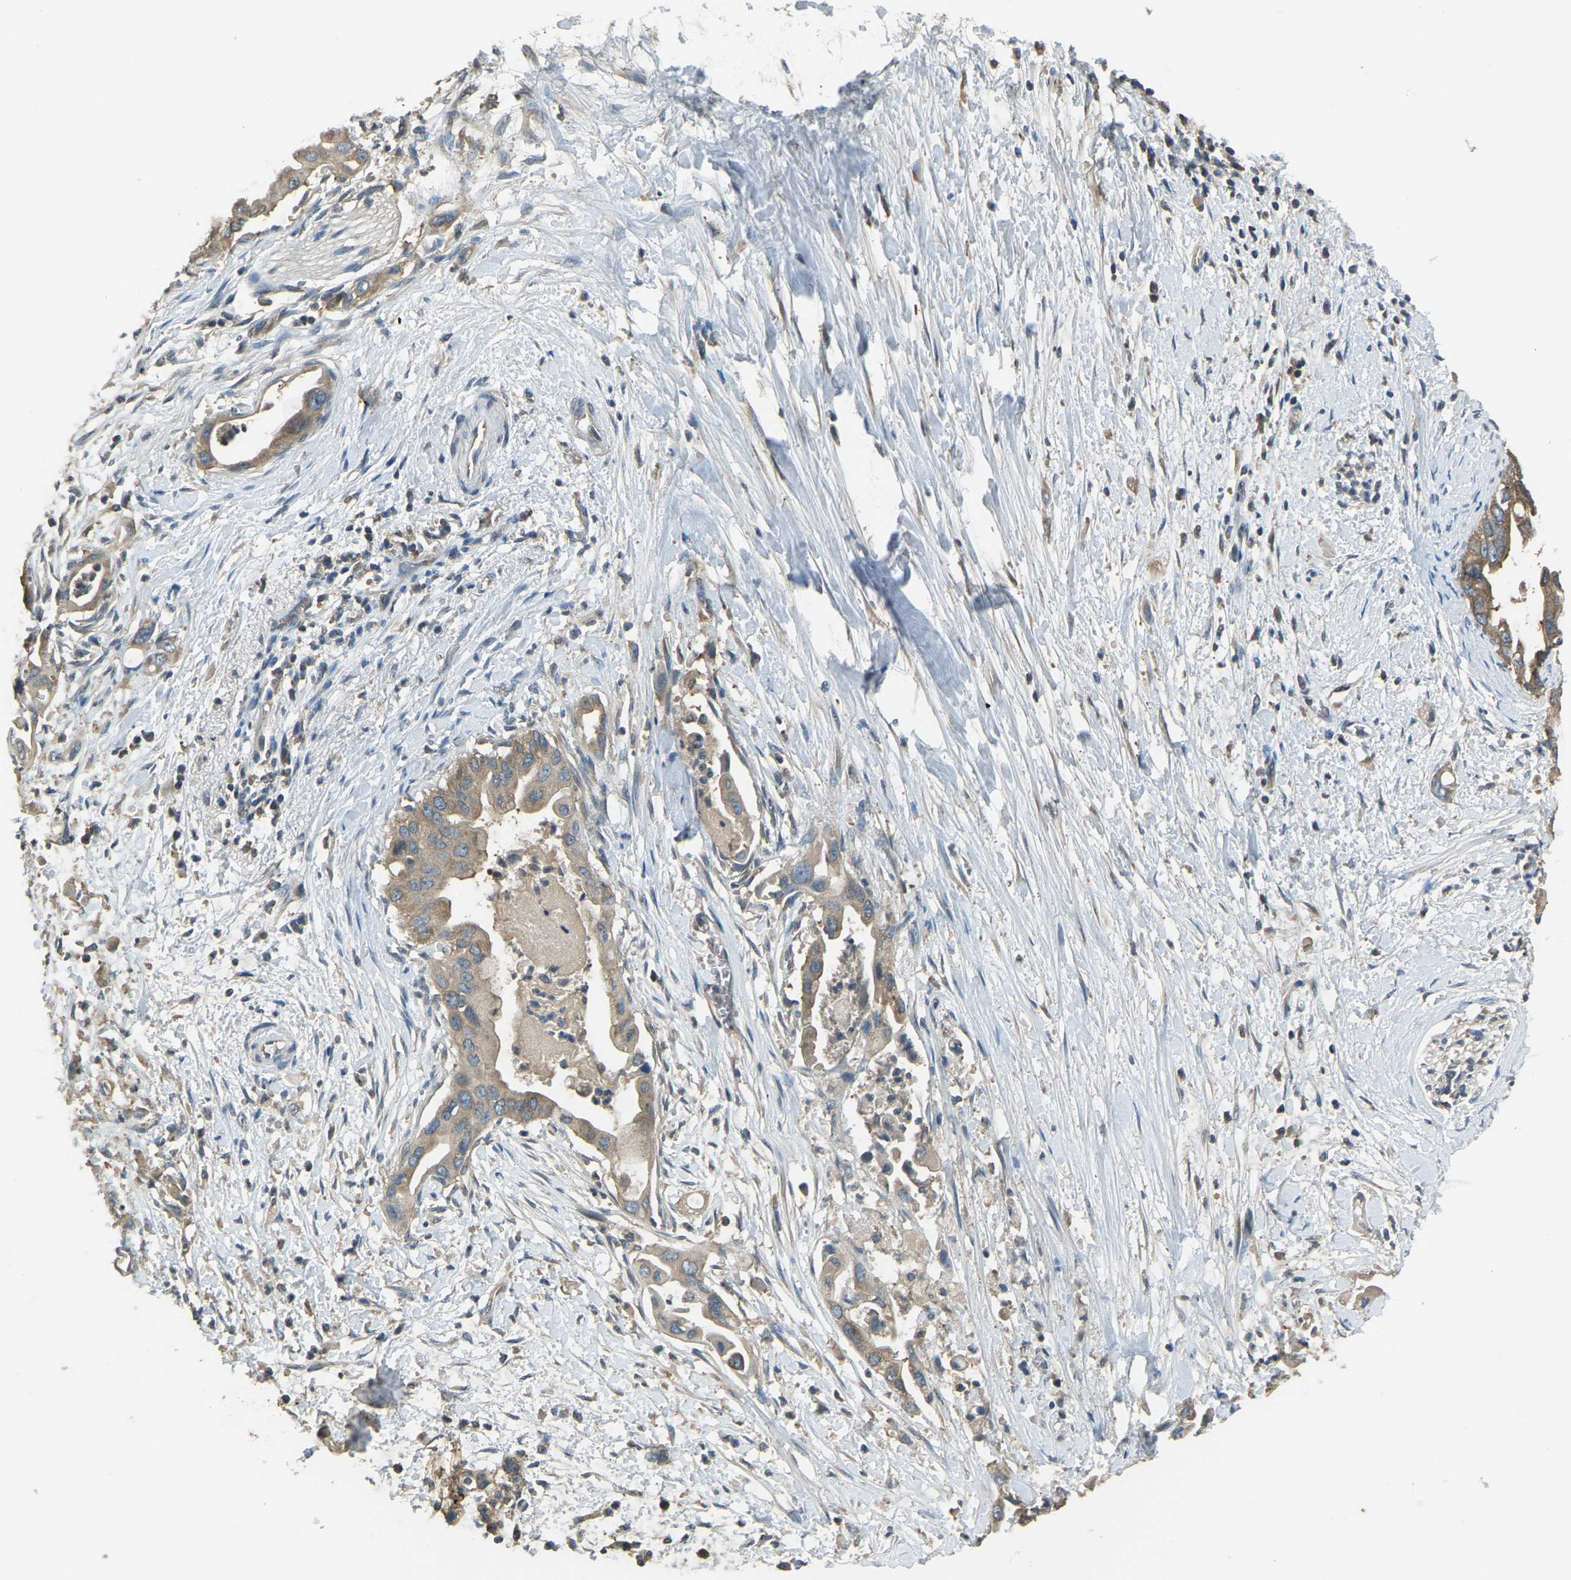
{"staining": {"intensity": "moderate", "quantity": ">75%", "location": "cytoplasmic/membranous"}, "tissue": "pancreatic cancer", "cell_type": "Tumor cells", "image_type": "cancer", "snomed": [{"axis": "morphology", "description": "Adenocarcinoma, NOS"}, {"axis": "topography", "description": "Pancreas"}], "caption": "Immunohistochemistry (IHC) of human pancreatic cancer (adenocarcinoma) displays medium levels of moderate cytoplasmic/membranous staining in about >75% of tumor cells.", "gene": "AIMP1", "patient": {"sex": "male", "age": 55}}